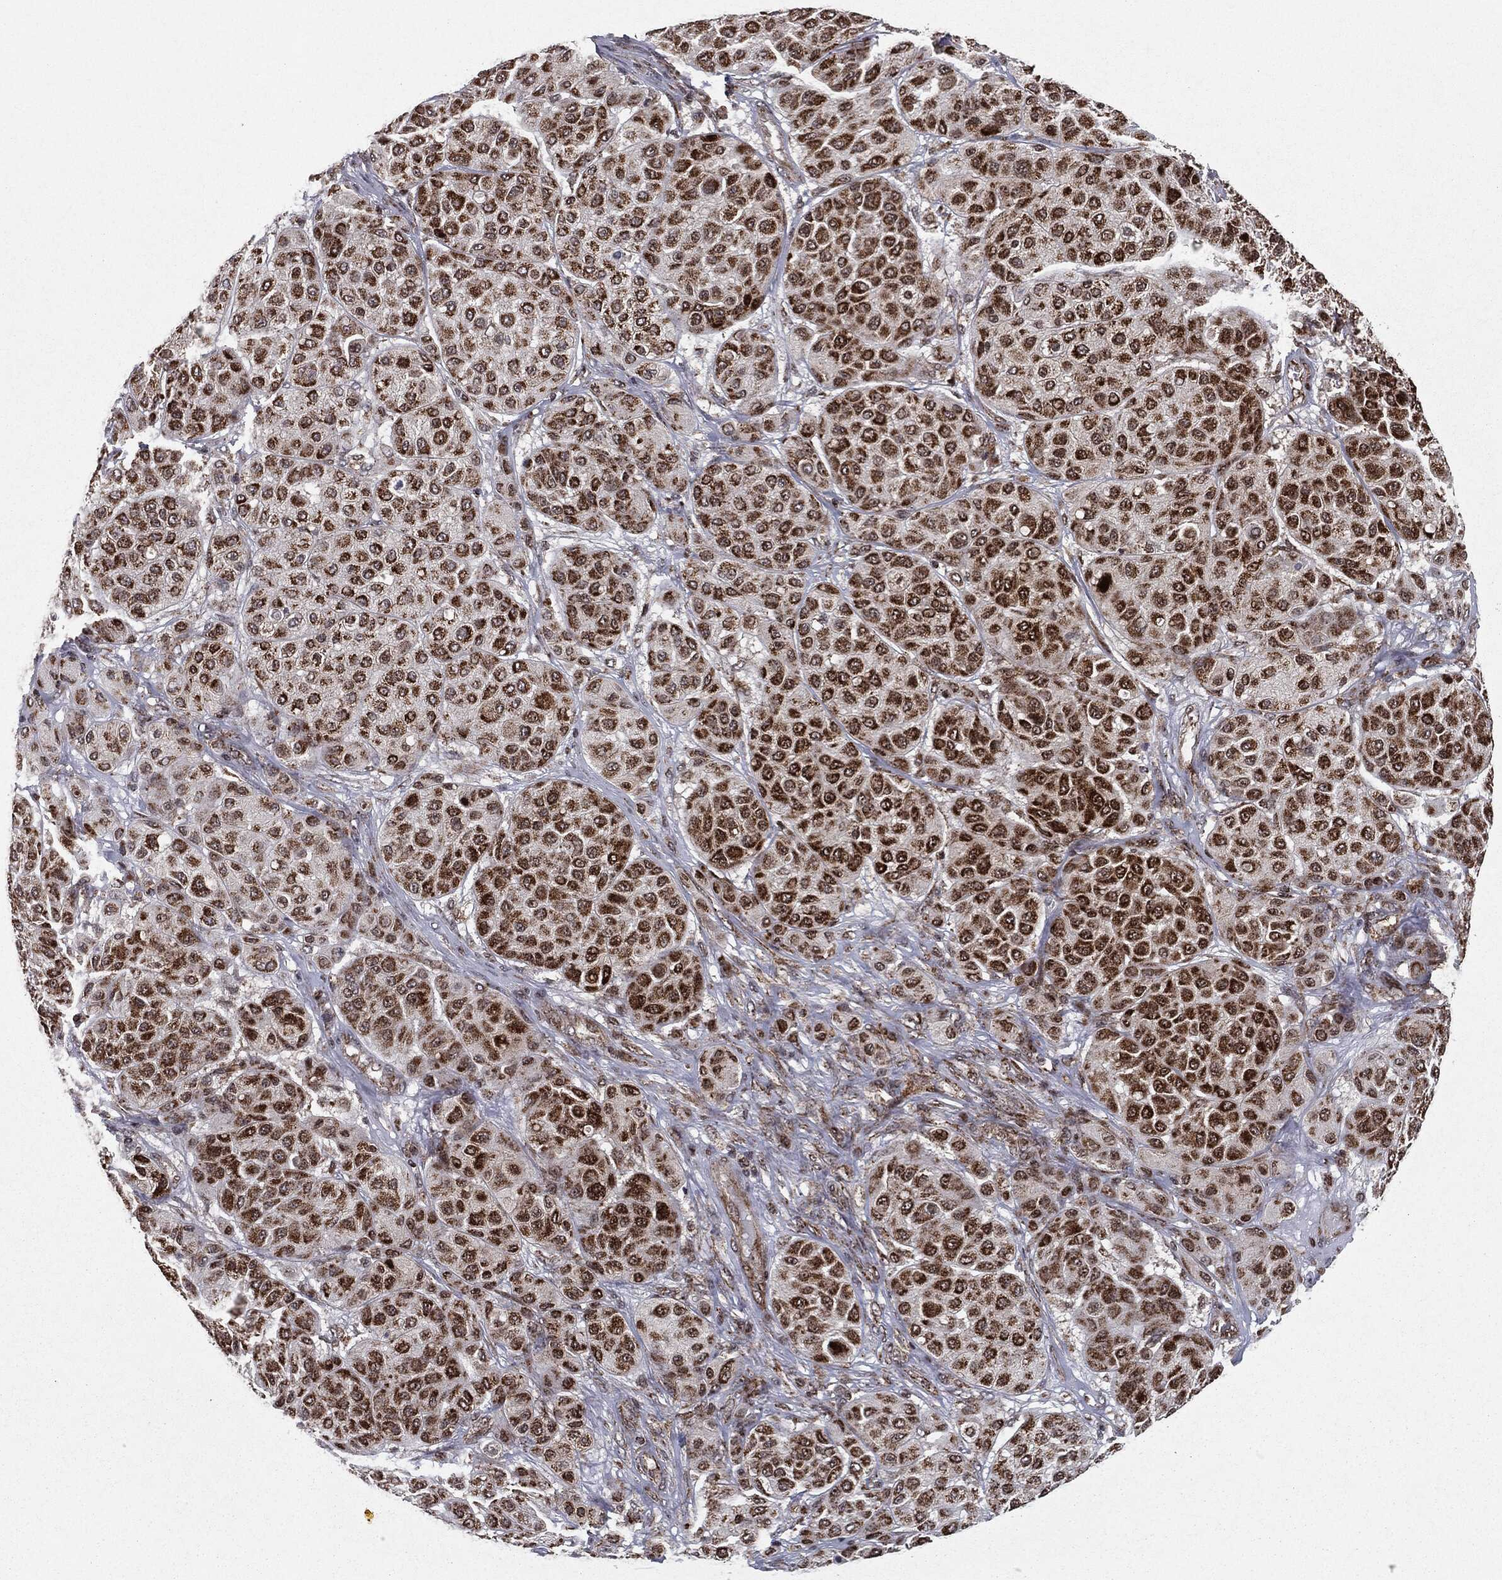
{"staining": {"intensity": "strong", "quantity": ">75%", "location": "cytoplasmic/membranous"}, "tissue": "melanoma", "cell_type": "Tumor cells", "image_type": "cancer", "snomed": [{"axis": "morphology", "description": "Malignant melanoma, Metastatic site"}, {"axis": "topography", "description": "Smooth muscle"}], "caption": "Tumor cells exhibit strong cytoplasmic/membranous staining in about >75% of cells in malignant melanoma (metastatic site).", "gene": "CHCHD2", "patient": {"sex": "male", "age": 41}}